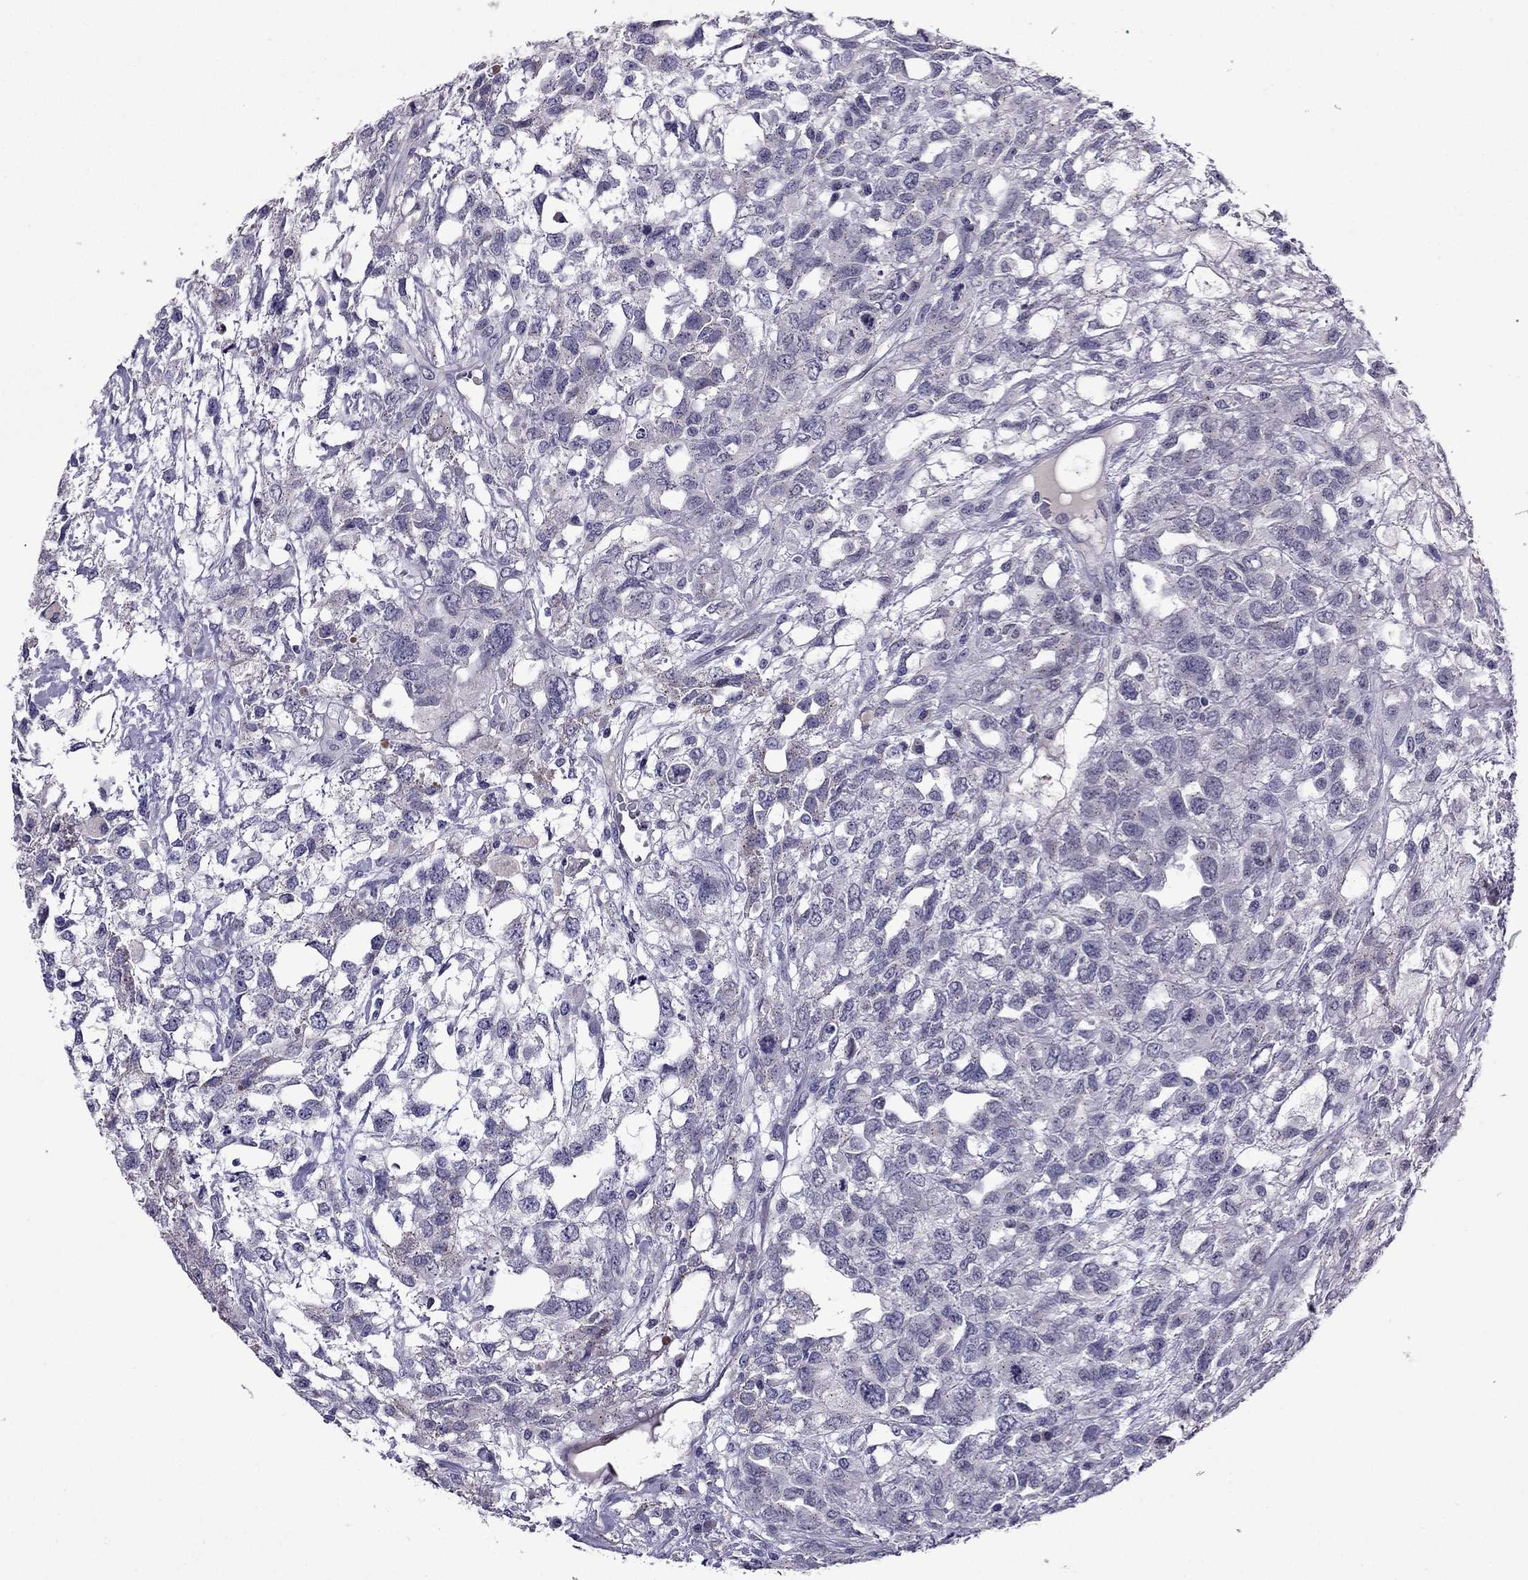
{"staining": {"intensity": "negative", "quantity": "none", "location": "none"}, "tissue": "testis cancer", "cell_type": "Tumor cells", "image_type": "cancer", "snomed": [{"axis": "morphology", "description": "Seminoma, NOS"}, {"axis": "topography", "description": "Testis"}], "caption": "Tumor cells show no significant protein staining in testis cancer.", "gene": "MYBPH", "patient": {"sex": "male", "age": 52}}